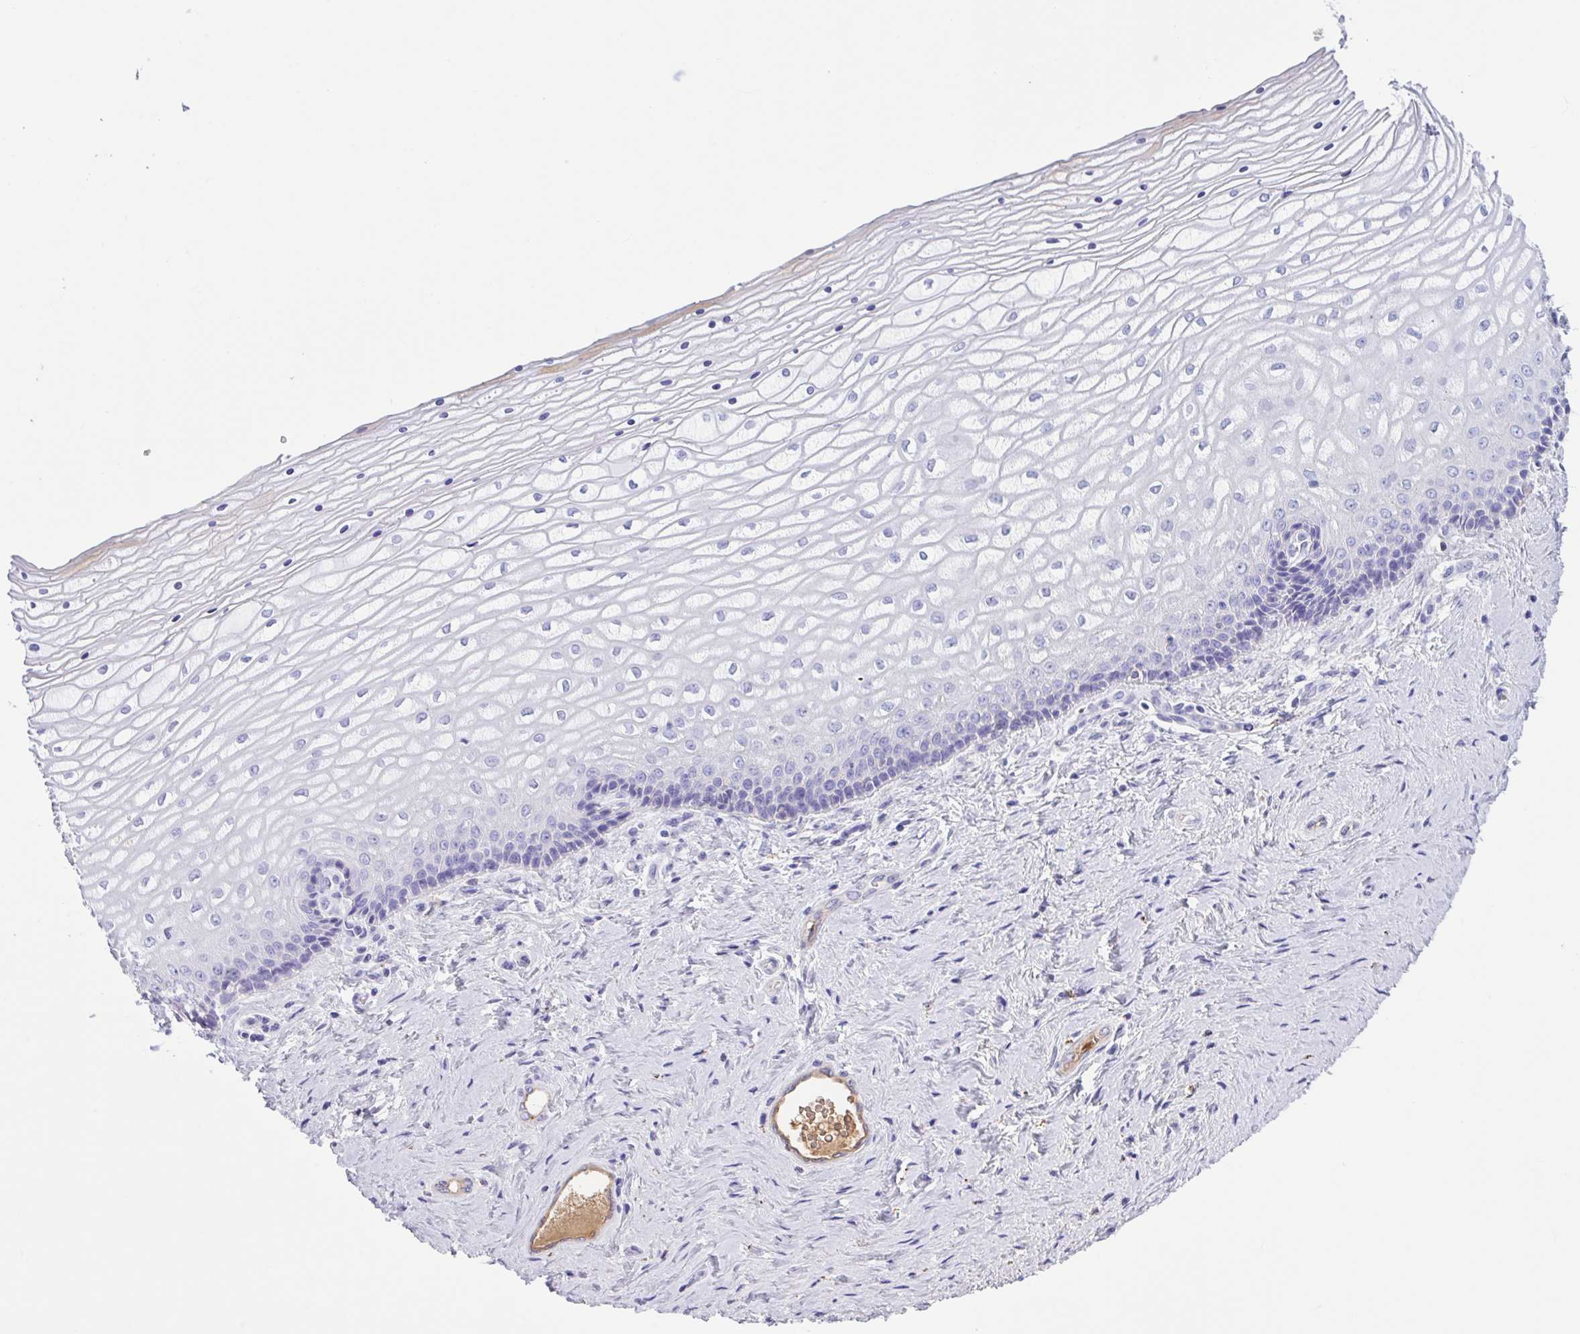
{"staining": {"intensity": "negative", "quantity": "none", "location": "none"}, "tissue": "vagina", "cell_type": "Squamous epithelial cells", "image_type": "normal", "snomed": [{"axis": "morphology", "description": "Normal tissue, NOS"}, {"axis": "topography", "description": "Vagina"}], "caption": "Squamous epithelial cells show no significant expression in benign vagina. (Stains: DAB (3,3'-diaminobenzidine) IHC with hematoxylin counter stain, Microscopy: brightfield microscopy at high magnification).", "gene": "LARGE2", "patient": {"sex": "female", "age": 45}}